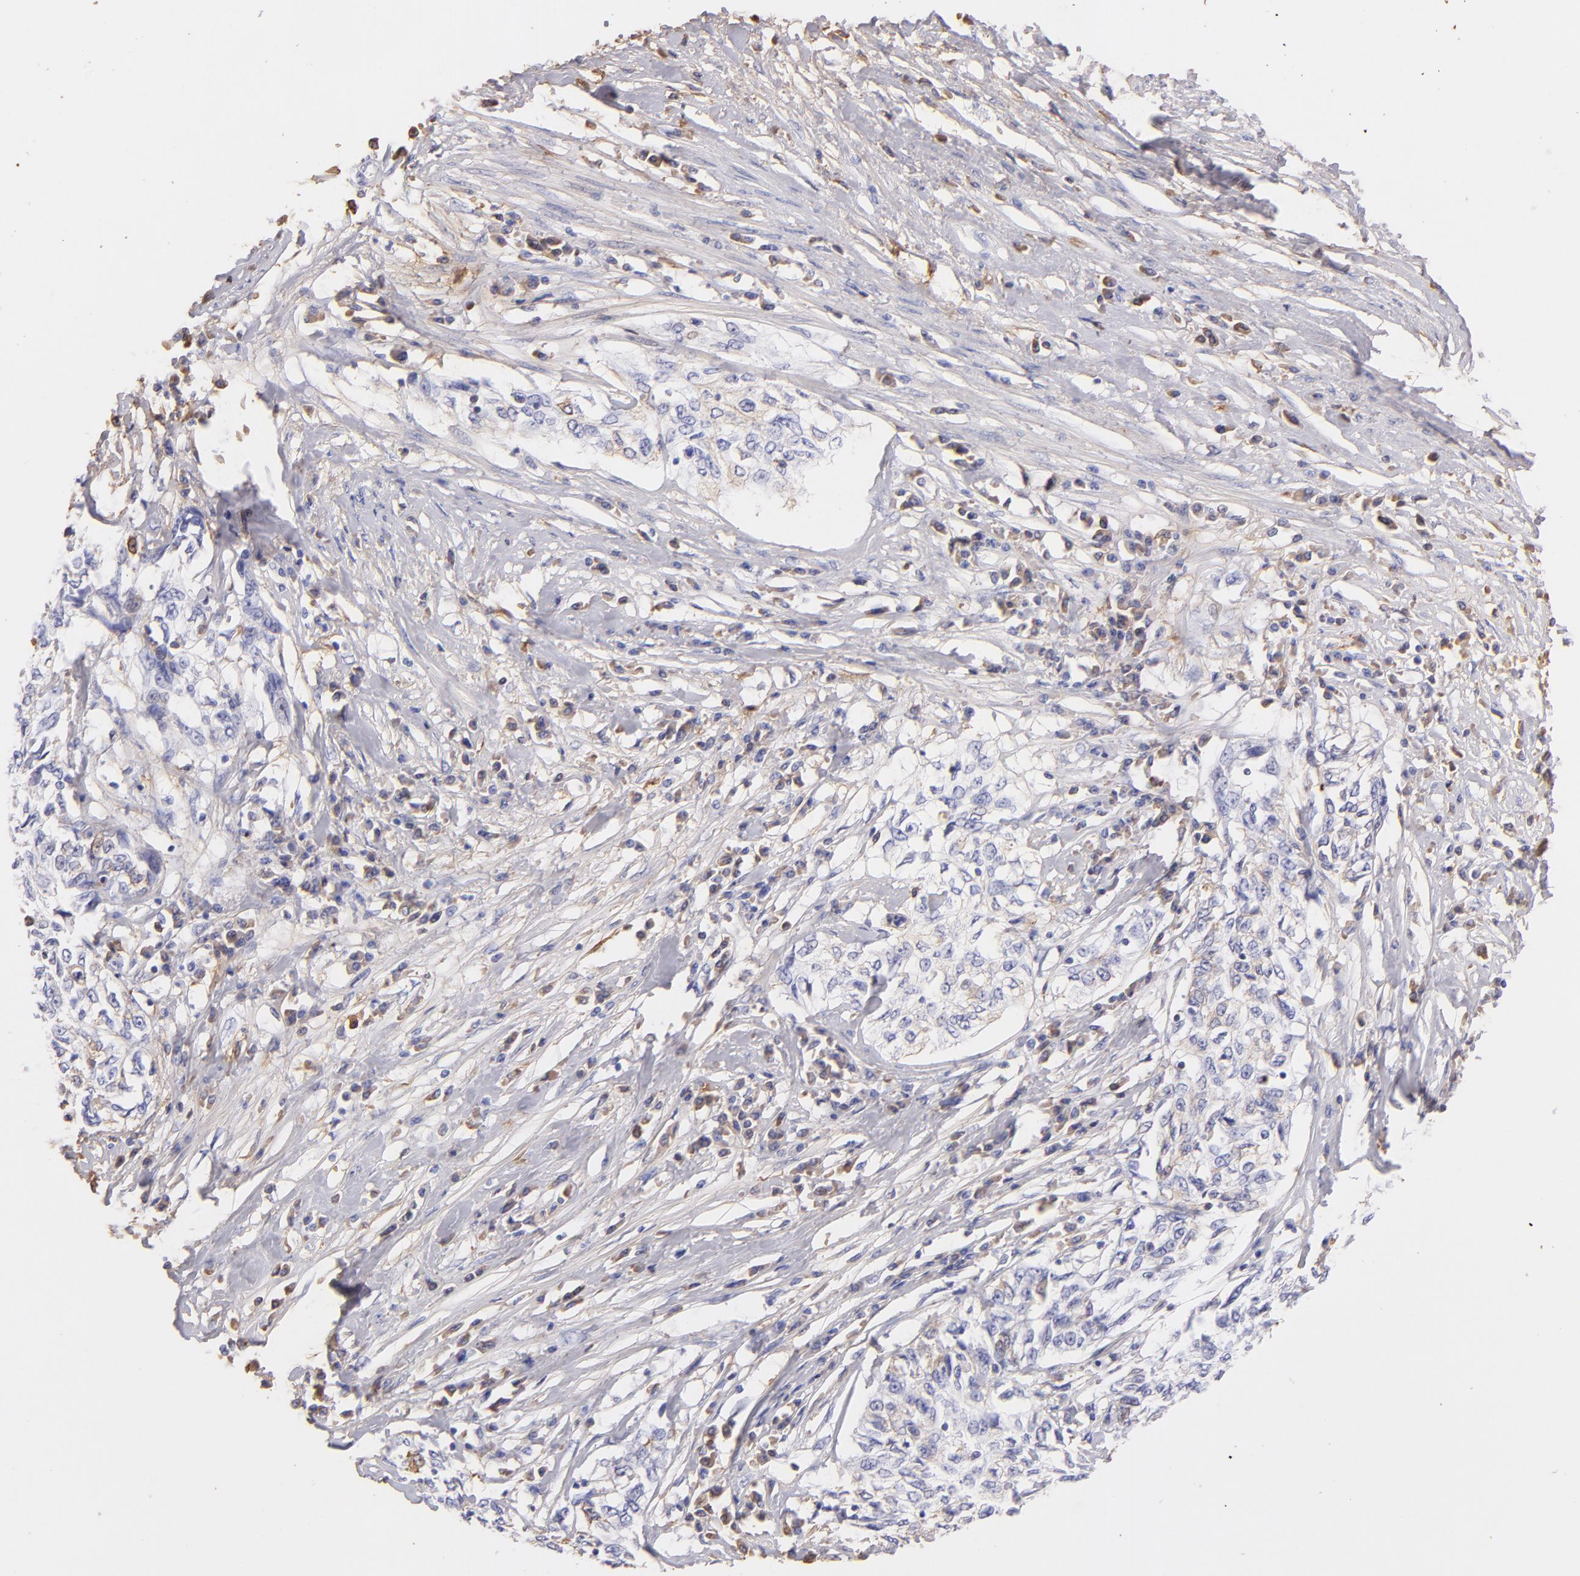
{"staining": {"intensity": "negative", "quantity": "none", "location": "none"}, "tissue": "cervical cancer", "cell_type": "Tumor cells", "image_type": "cancer", "snomed": [{"axis": "morphology", "description": "Squamous cell carcinoma, NOS"}, {"axis": "topography", "description": "Cervix"}], "caption": "Tumor cells show no significant protein staining in cervical cancer. Nuclei are stained in blue.", "gene": "FGB", "patient": {"sex": "female", "age": 57}}